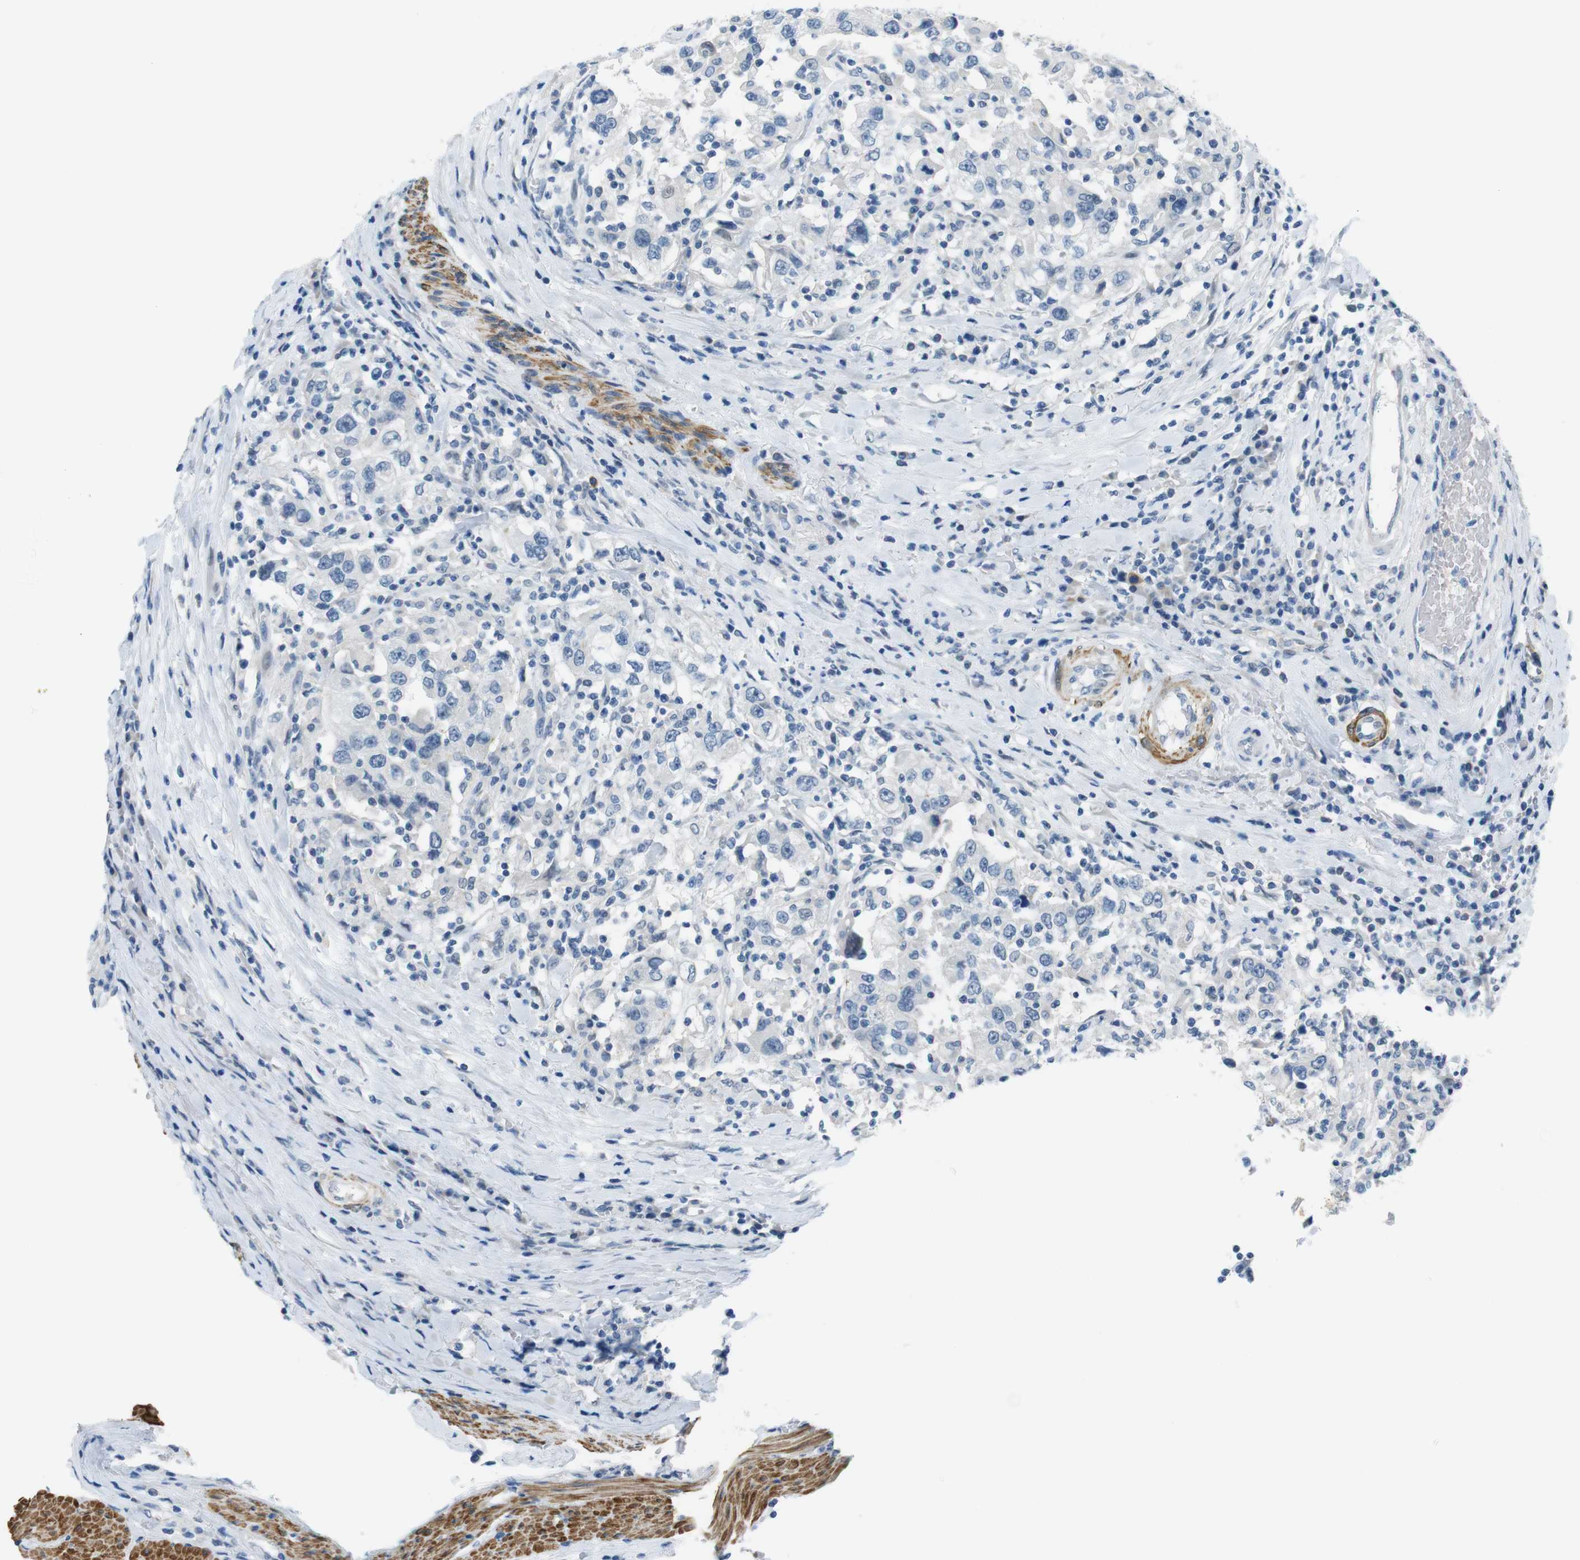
{"staining": {"intensity": "negative", "quantity": "none", "location": "none"}, "tissue": "urothelial cancer", "cell_type": "Tumor cells", "image_type": "cancer", "snomed": [{"axis": "morphology", "description": "Urothelial carcinoma, High grade"}, {"axis": "topography", "description": "Urinary bladder"}], "caption": "Tumor cells are negative for brown protein staining in high-grade urothelial carcinoma.", "gene": "HRH2", "patient": {"sex": "female", "age": 80}}